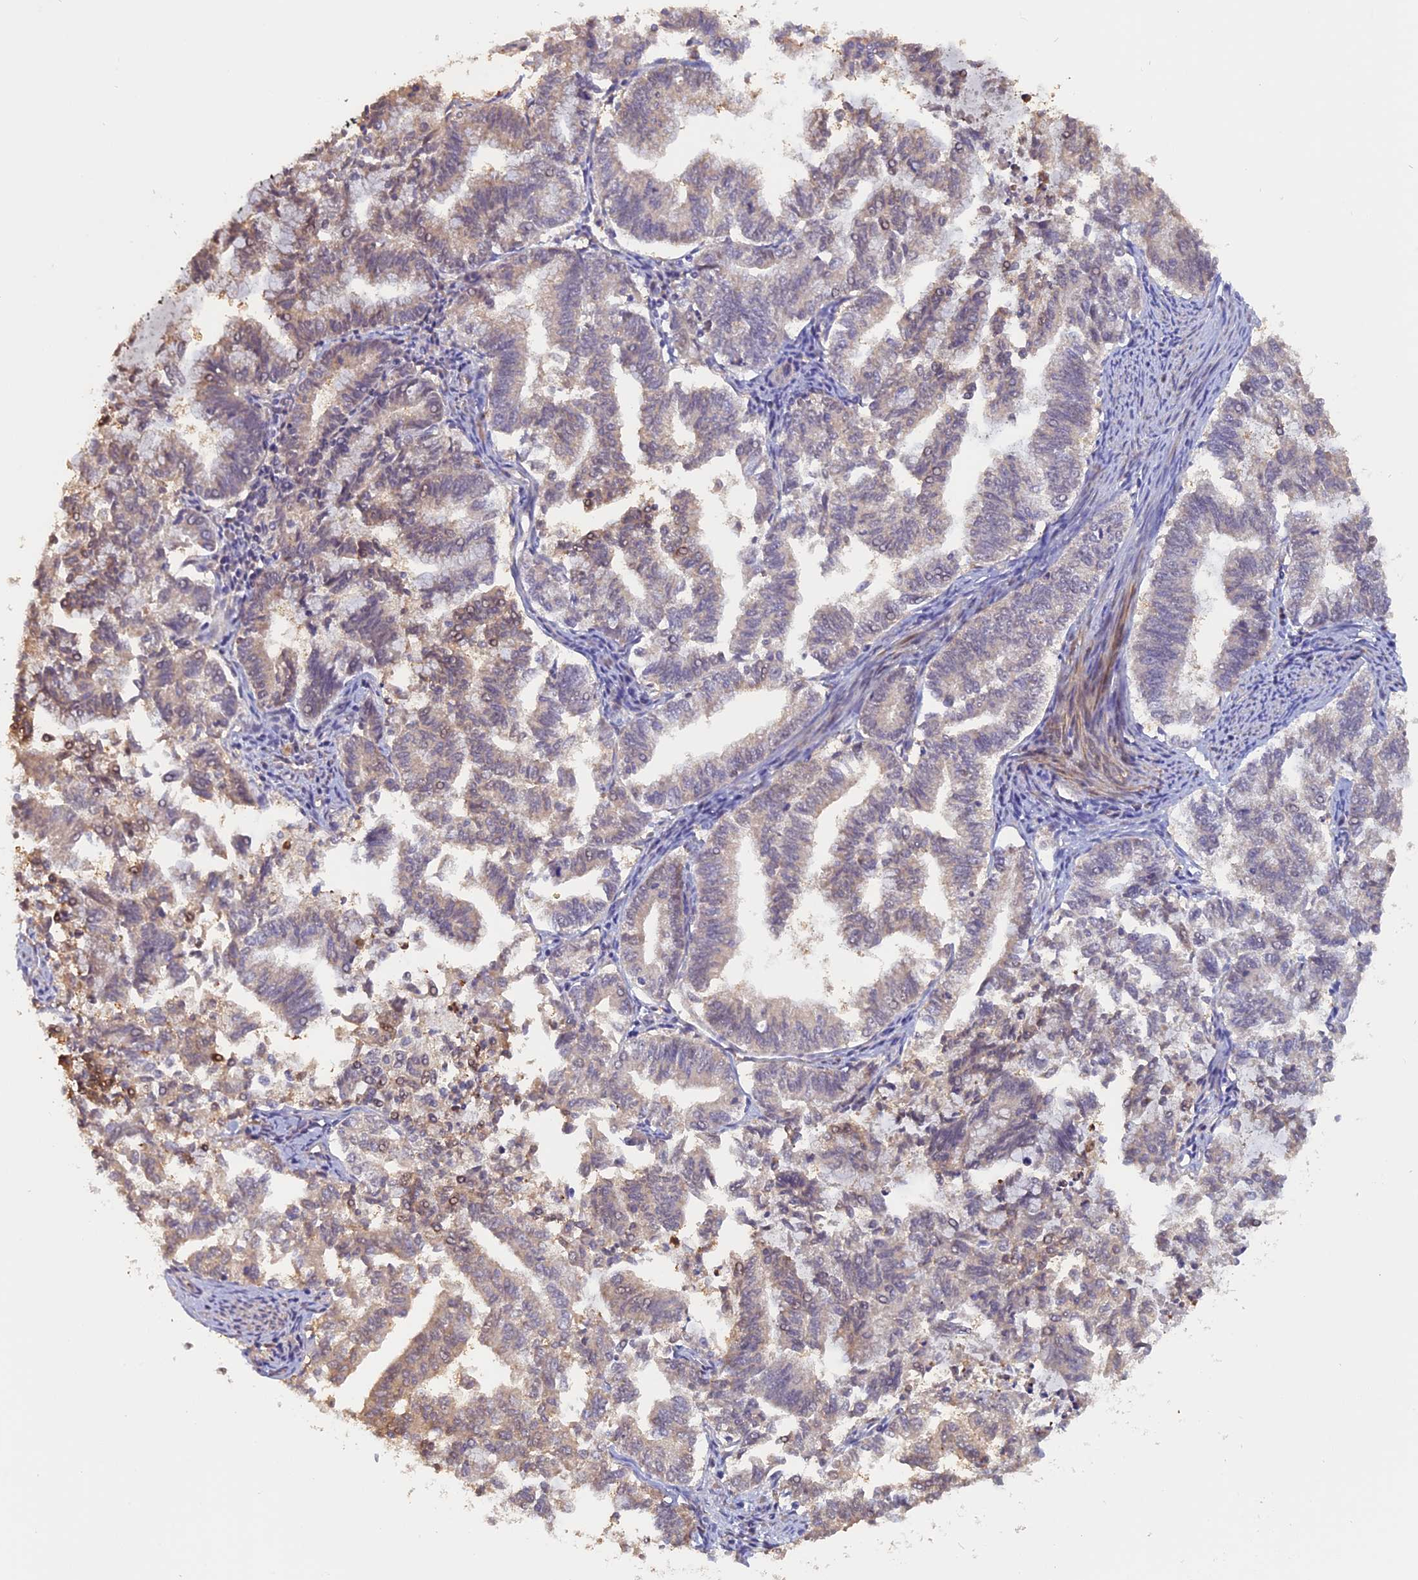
{"staining": {"intensity": "weak", "quantity": "<25%", "location": "cytoplasmic/membranous"}, "tissue": "endometrial cancer", "cell_type": "Tumor cells", "image_type": "cancer", "snomed": [{"axis": "morphology", "description": "Adenocarcinoma, NOS"}, {"axis": "topography", "description": "Endometrium"}], "caption": "The photomicrograph exhibits no significant staining in tumor cells of endometrial cancer (adenocarcinoma).", "gene": "FAM98C", "patient": {"sex": "female", "age": 79}}